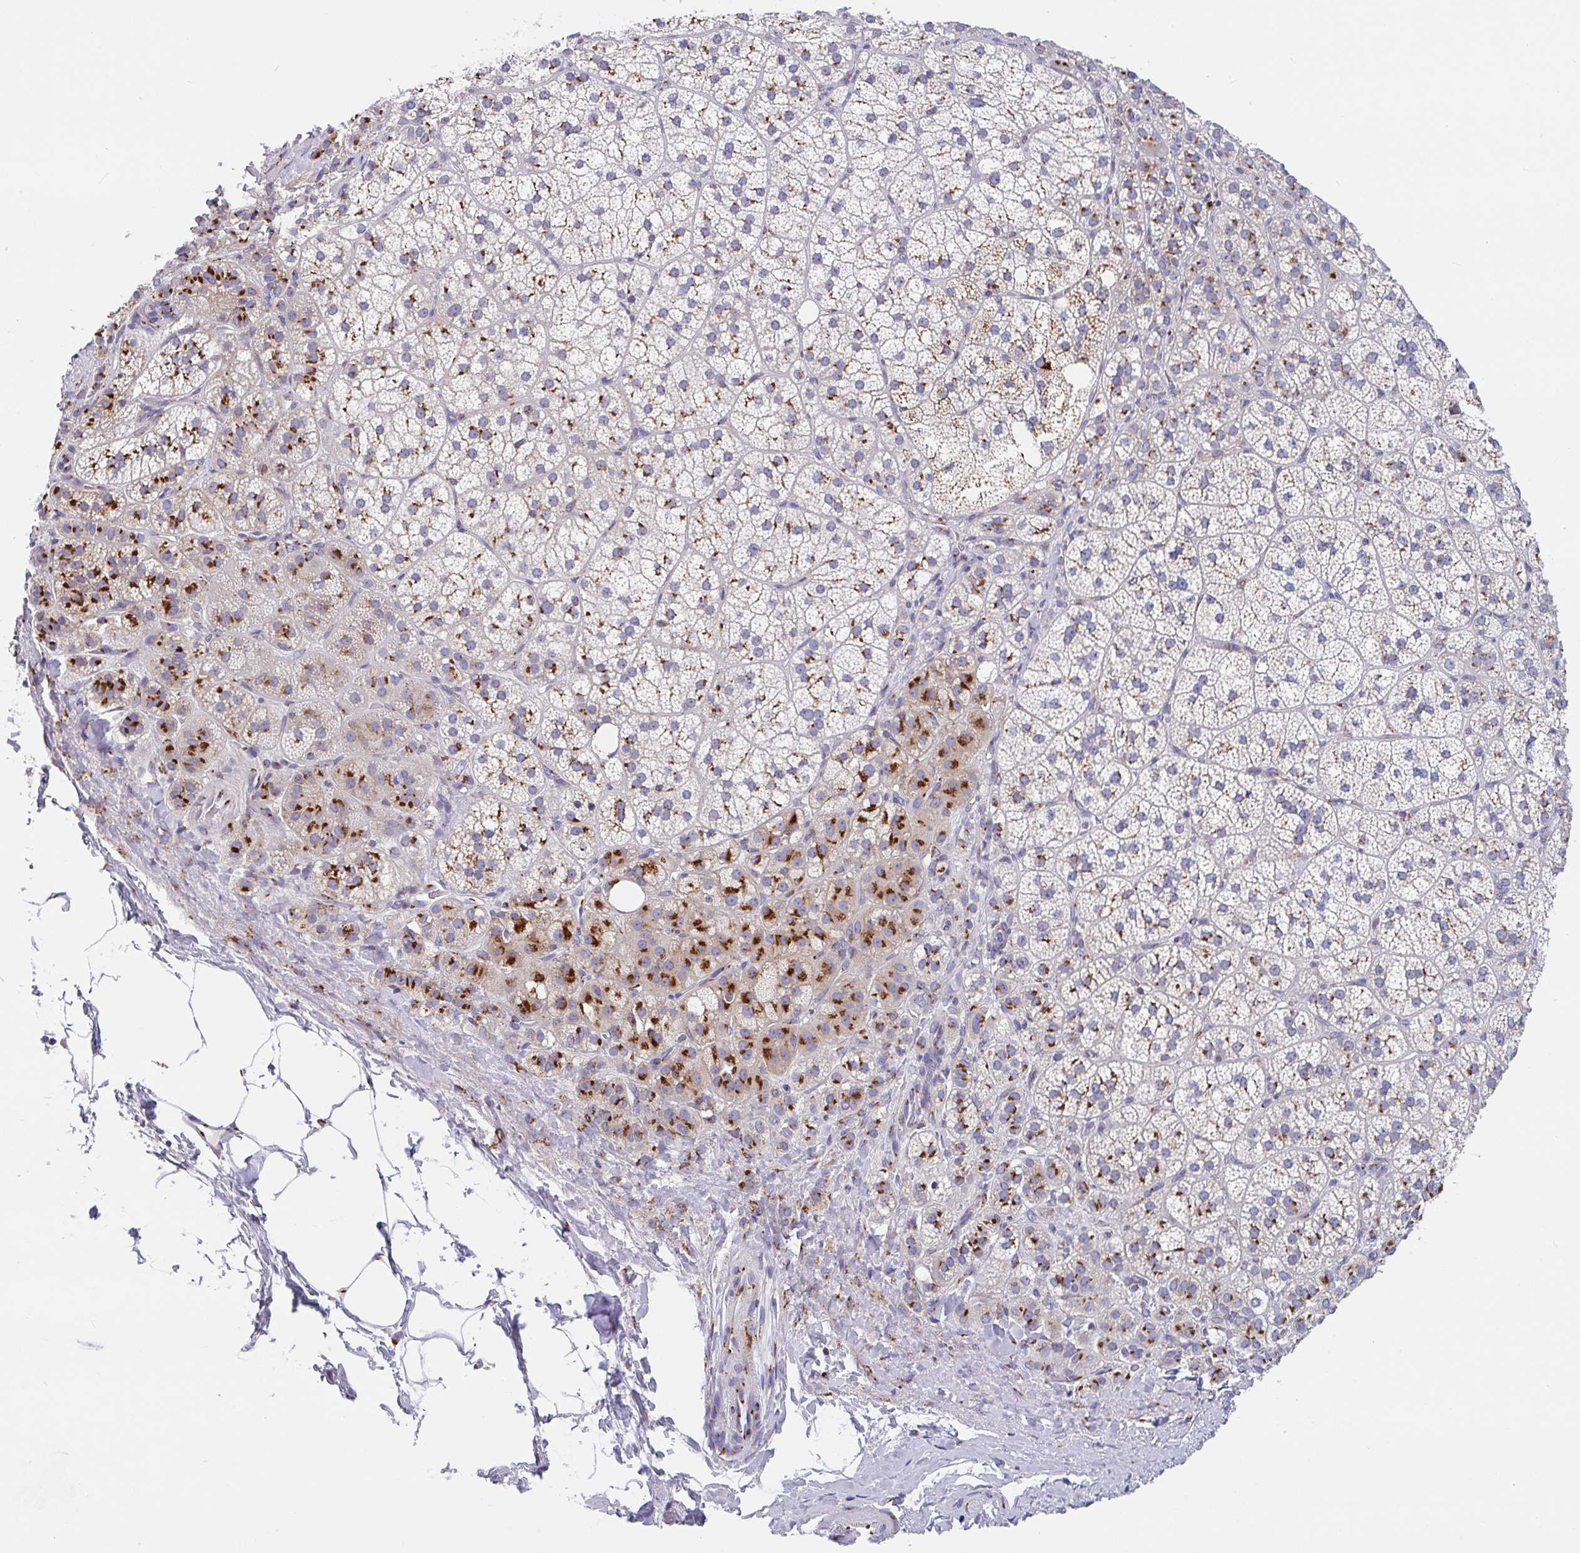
{"staining": {"intensity": "strong", "quantity": "25%-75%", "location": "cytoplasmic/membranous"}, "tissue": "adrenal gland", "cell_type": "Glandular cells", "image_type": "normal", "snomed": [{"axis": "morphology", "description": "Normal tissue, NOS"}, {"axis": "topography", "description": "Adrenal gland"}], "caption": "Protein staining of benign adrenal gland exhibits strong cytoplasmic/membranous positivity in approximately 25%-75% of glandular cells.", "gene": "PROSER3", "patient": {"sex": "female", "age": 60}}